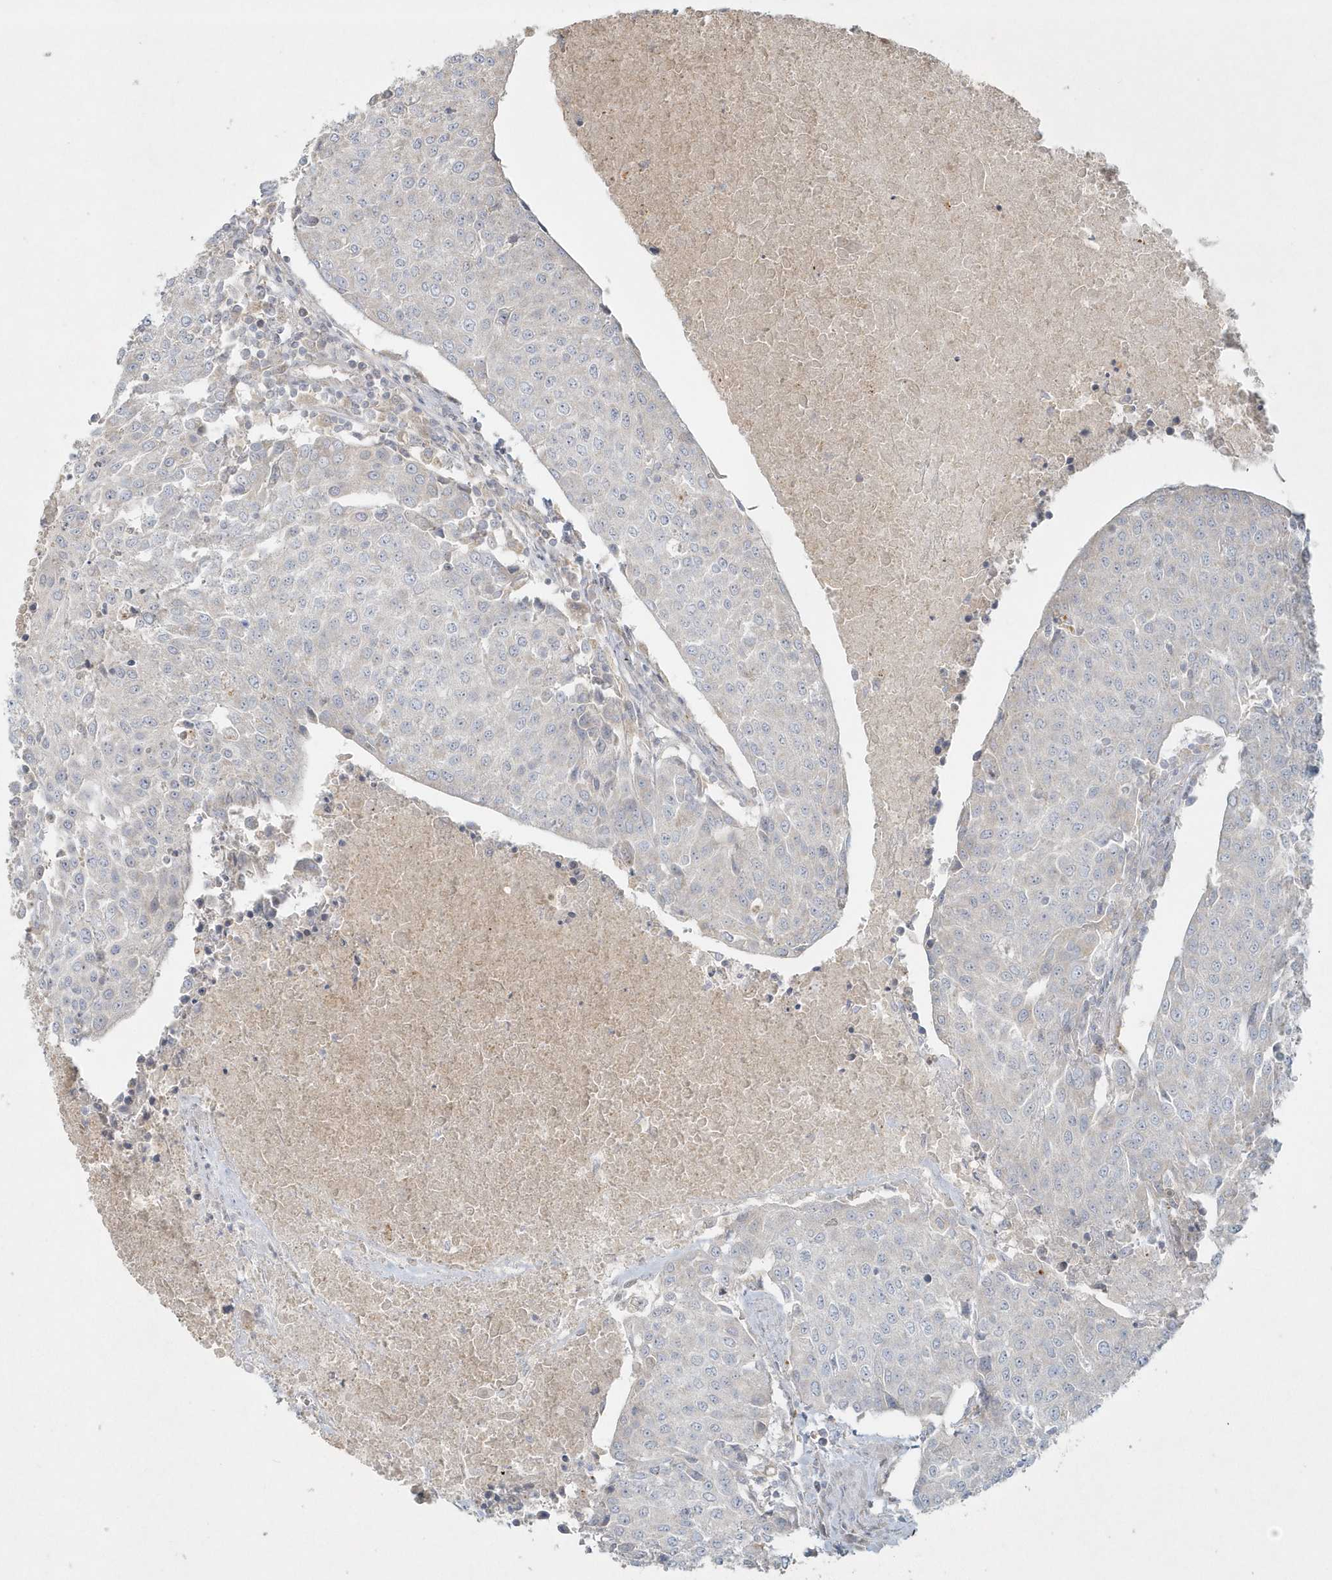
{"staining": {"intensity": "negative", "quantity": "none", "location": "none"}, "tissue": "urothelial cancer", "cell_type": "Tumor cells", "image_type": "cancer", "snomed": [{"axis": "morphology", "description": "Urothelial carcinoma, High grade"}, {"axis": "topography", "description": "Urinary bladder"}], "caption": "Immunohistochemical staining of high-grade urothelial carcinoma shows no significant staining in tumor cells. Nuclei are stained in blue.", "gene": "BLTP3A", "patient": {"sex": "female", "age": 85}}